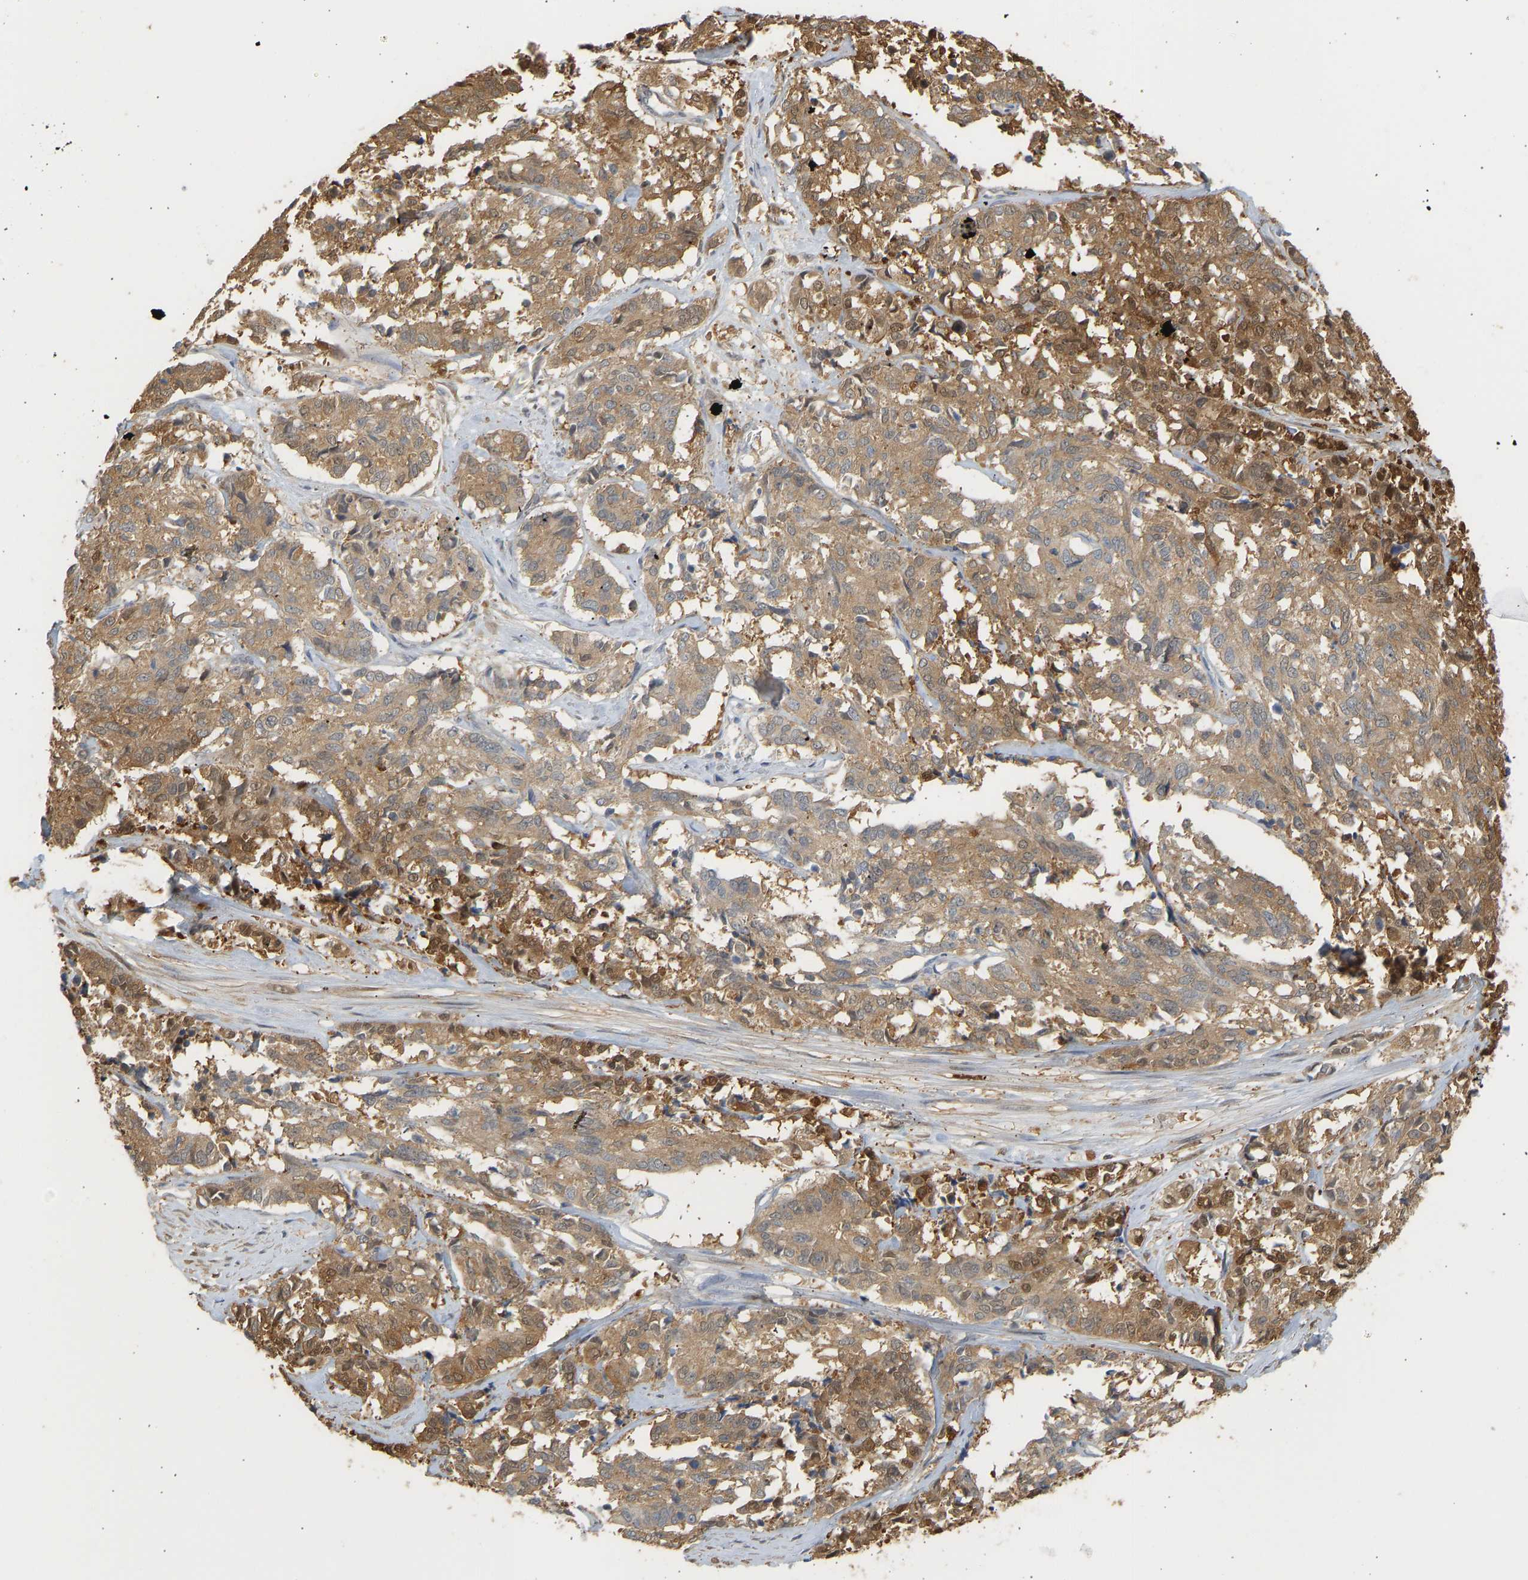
{"staining": {"intensity": "moderate", "quantity": ">75%", "location": "cytoplasmic/membranous"}, "tissue": "cervical cancer", "cell_type": "Tumor cells", "image_type": "cancer", "snomed": [{"axis": "morphology", "description": "Squamous cell carcinoma, NOS"}, {"axis": "topography", "description": "Cervix"}], "caption": "Immunohistochemical staining of human cervical squamous cell carcinoma exhibits moderate cytoplasmic/membranous protein positivity in about >75% of tumor cells. (DAB = brown stain, brightfield microscopy at high magnification).", "gene": "ENO1", "patient": {"sex": "female", "age": 35}}